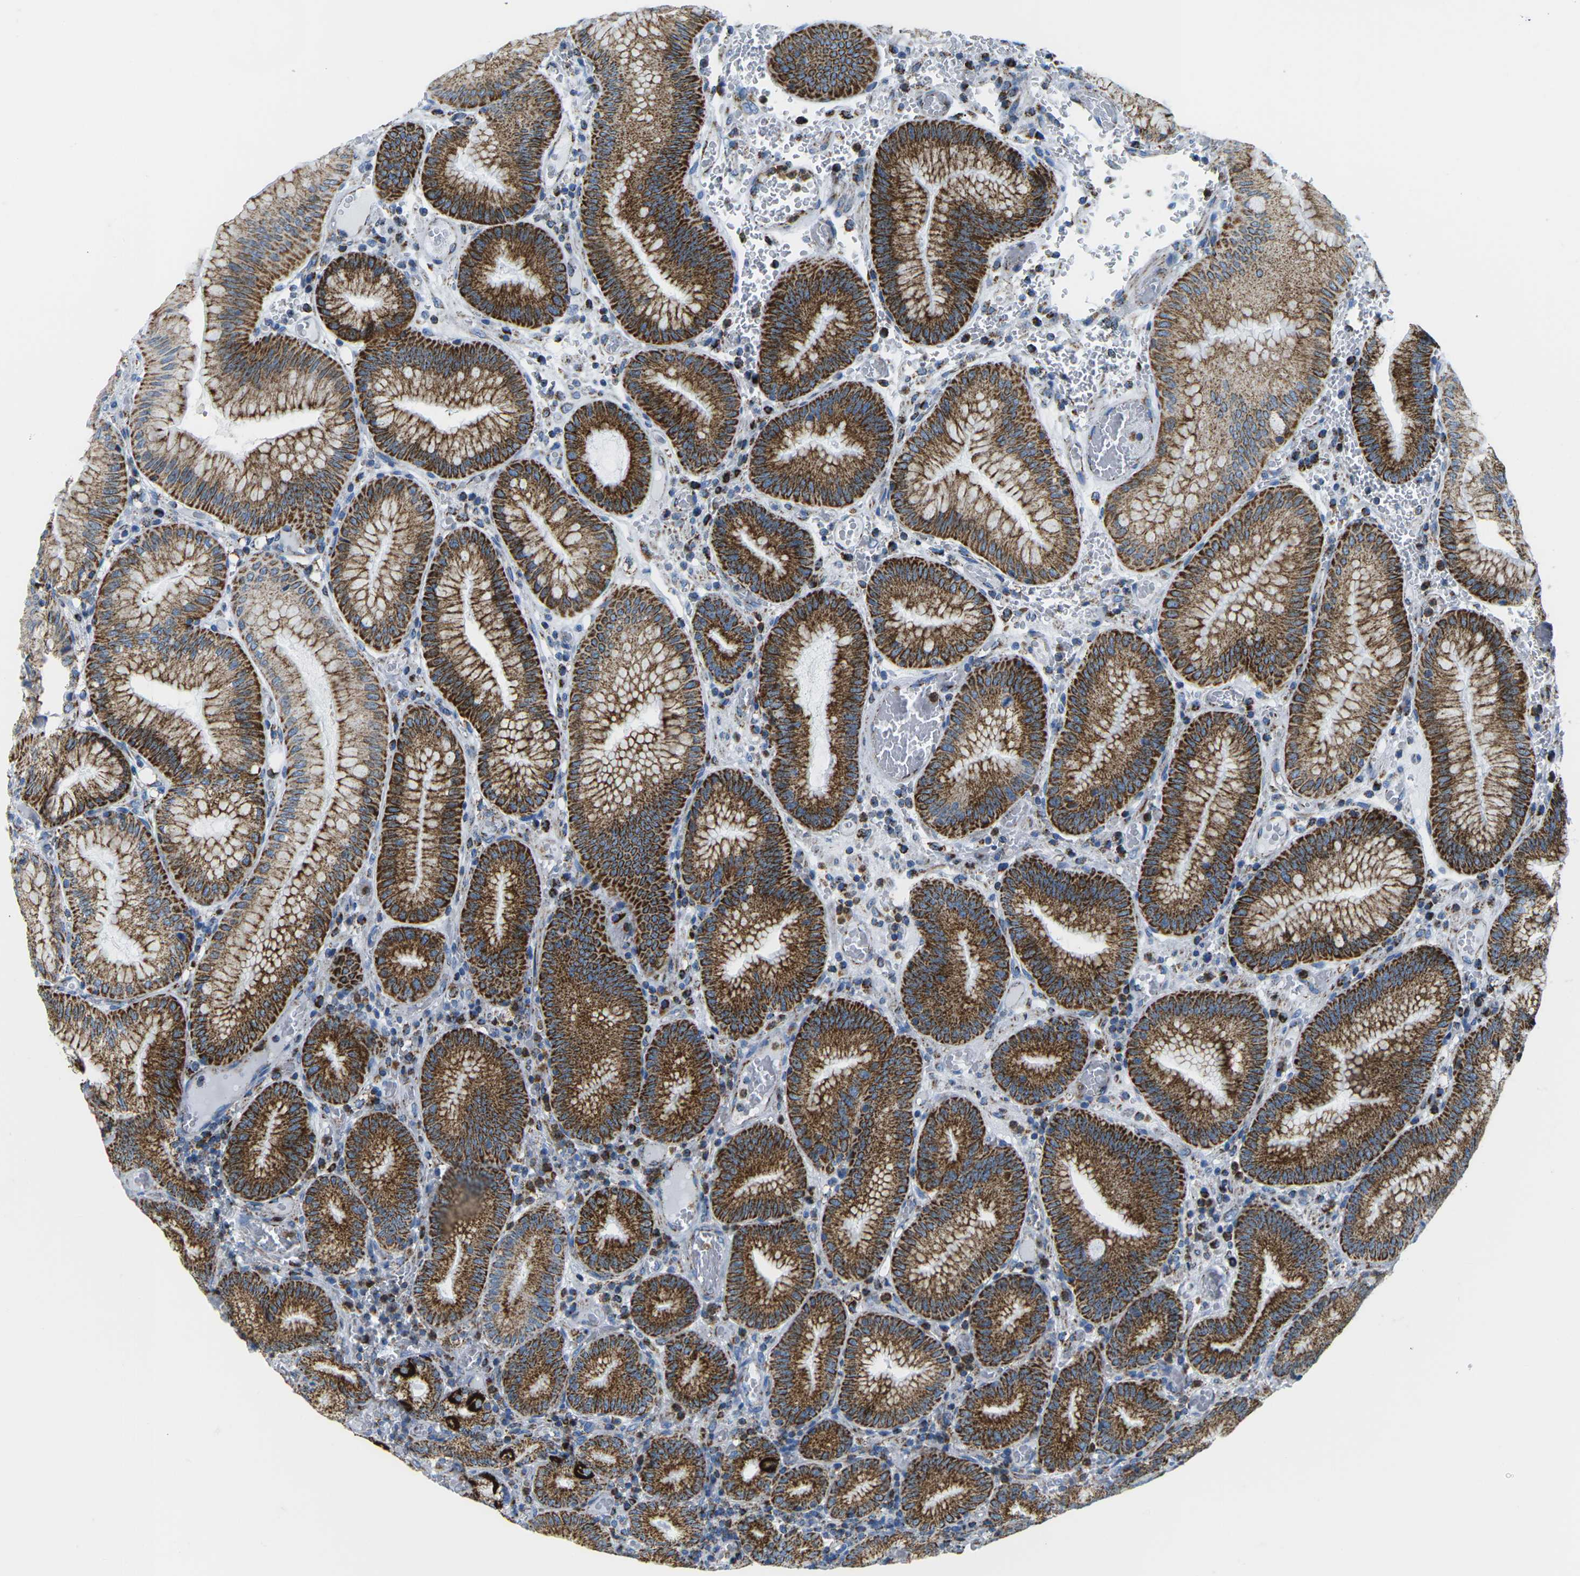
{"staining": {"intensity": "strong", "quantity": ">75%", "location": "cytoplasmic/membranous"}, "tissue": "stomach", "cell_type": "Glandular cells", "image_type": "normal", "snomed": [{"axis": "morphology", "description": "Normal tissue, NOS"}, {"axis": "morphology", "description": "Carcinoid, malignant, NOS"}, {"axis": "topography", "description": "Stomach, upper"}], "caption": "A brown stain shows strong cytoplasmic/membranous expression of a protein in glandular cells of benign stomach.", "gene": "COX6C", "patient": {"sex": "male", "age": 39}}